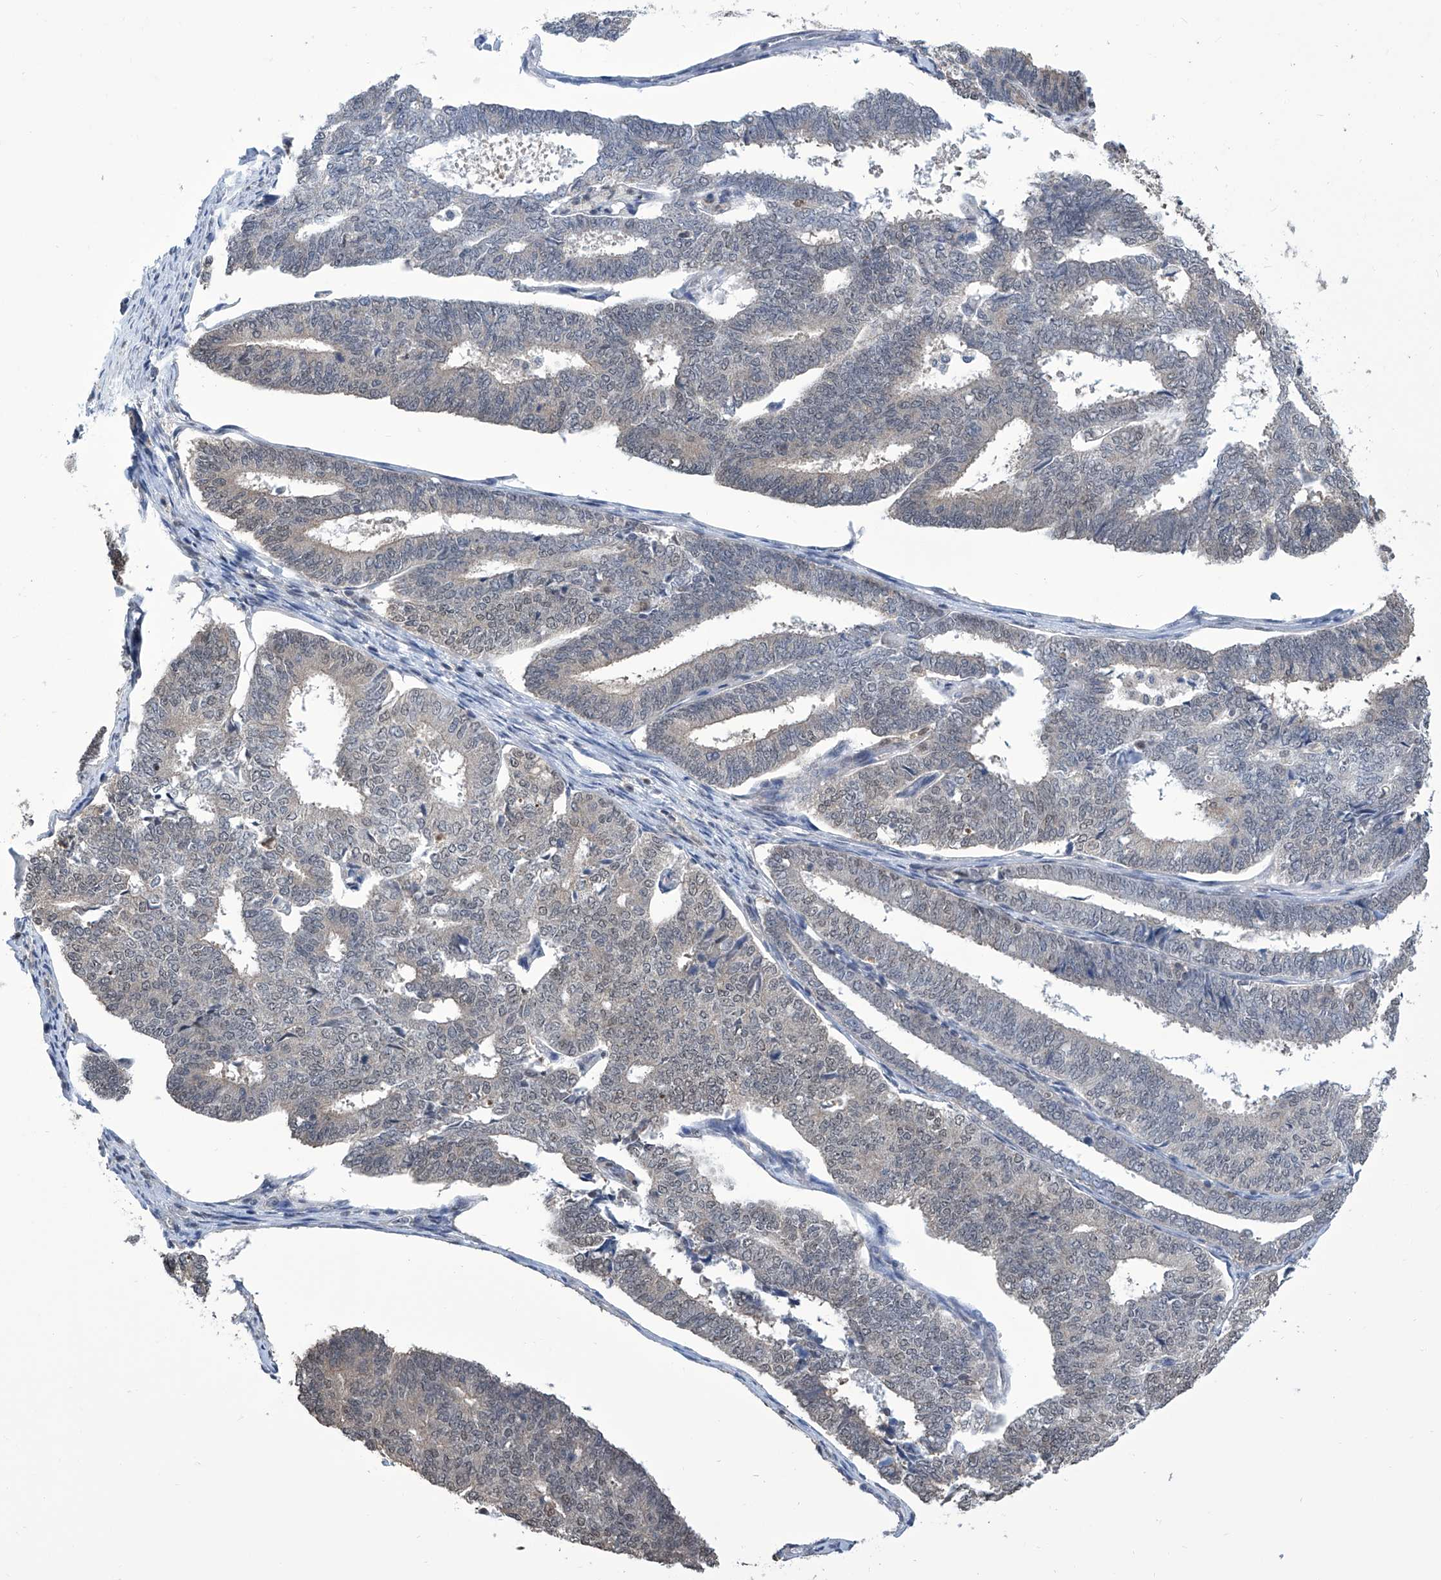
{"staining": {"intensity": "weak", "quantity": "<25%", "location": "nuclear"}, "tissue": "endometrial cancer", "cell_type": "Tumor cells", "image_type": "cancer", "snomed": [{"axis": "morphology", "description": "Adenocarcinoma, NOS"}, {"axis": "topography", "description": "Endometrium"}], "caption": "DAB (3,3'-diaminobenzidine) immunohistochemical staining of endometrial cancer displays no significant staining in tumor cells.", "gene": "SREBF2", "patient": {"sex": "female", "age": 70}}